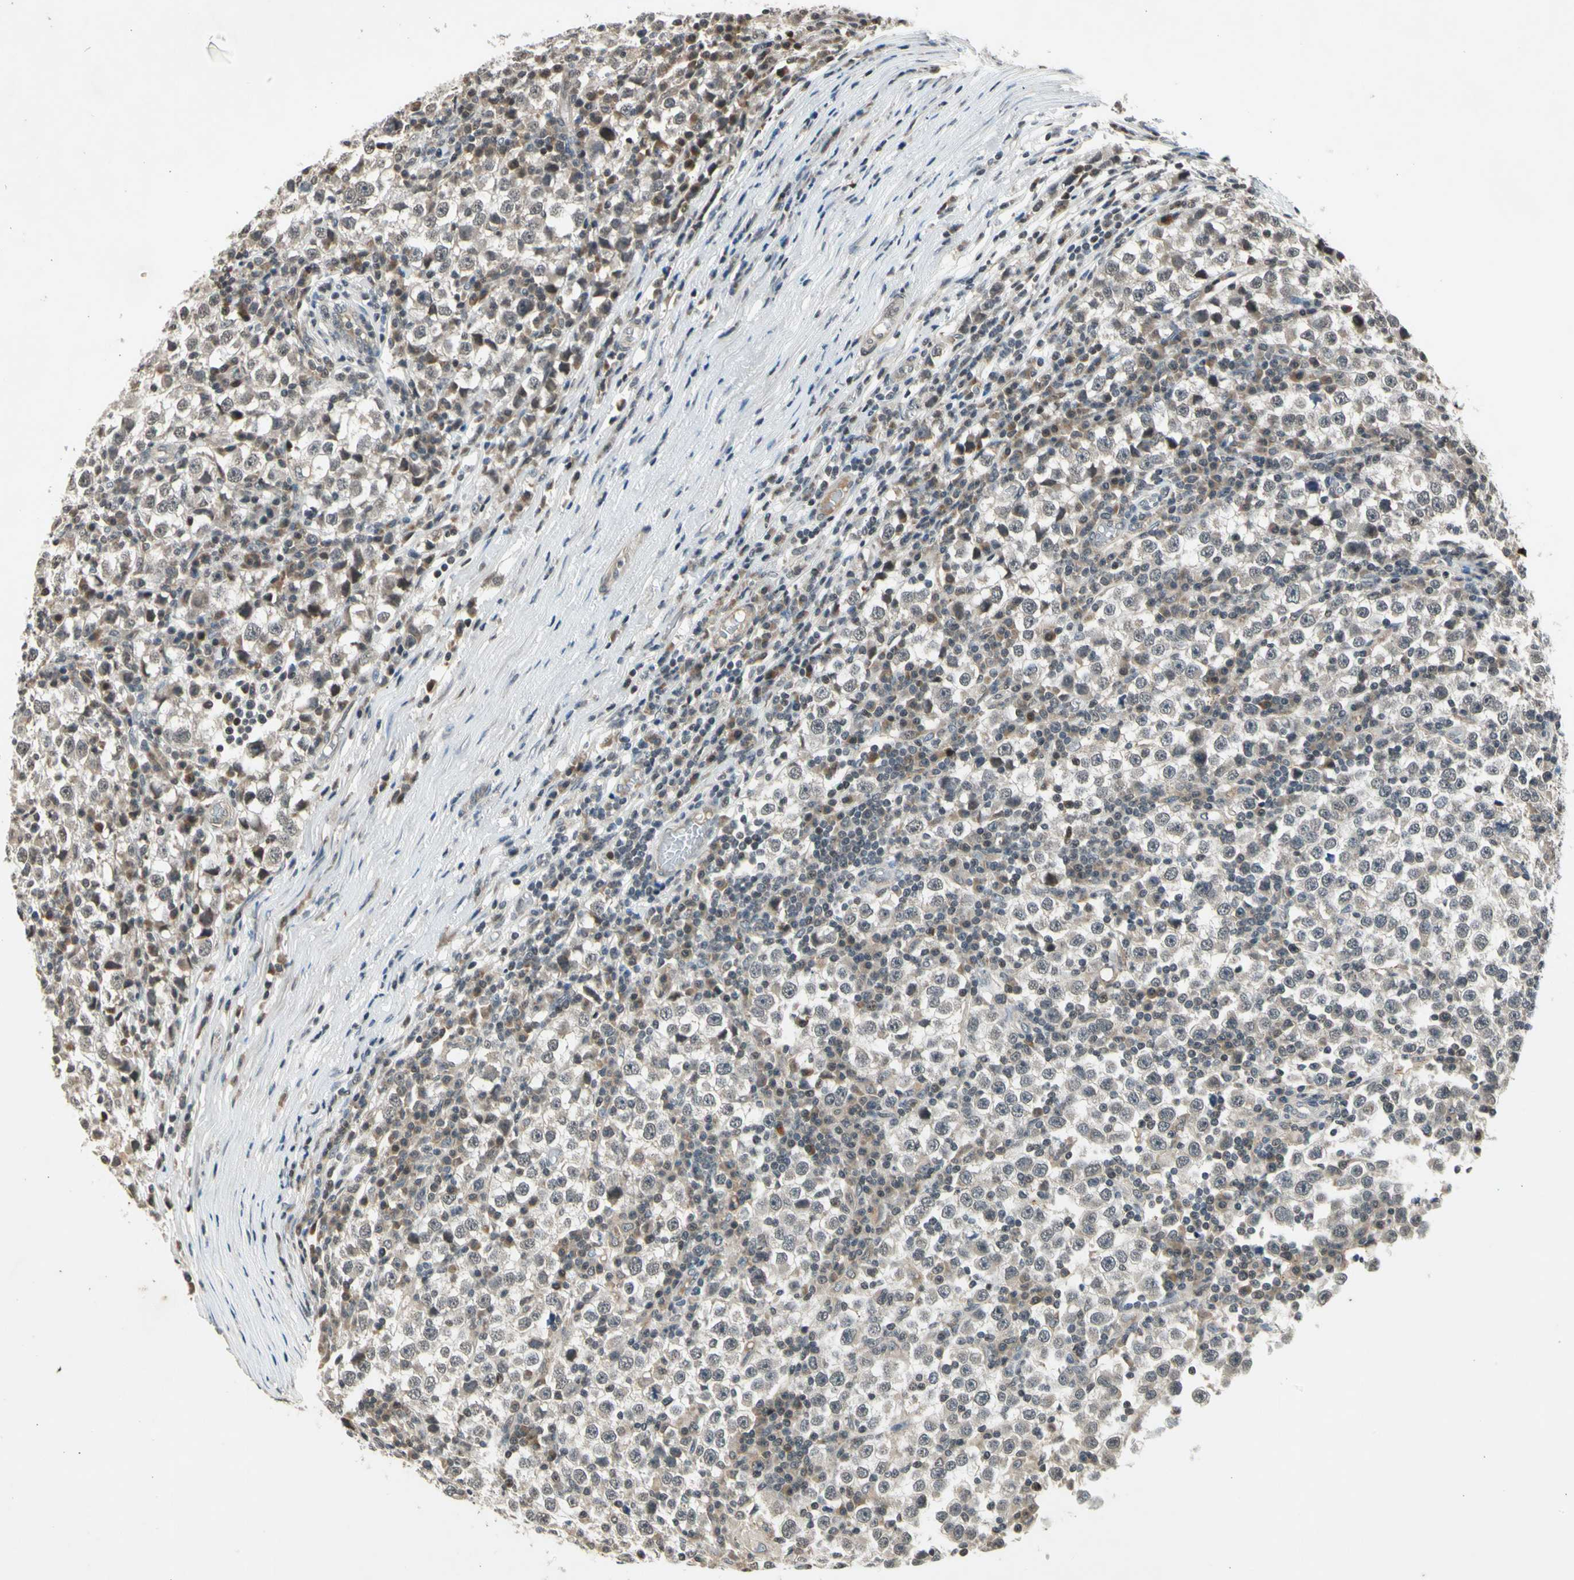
{"staining": {"intensity": "negative", "quantity": "none", "location": "none"}, "tissue": "testis cancer", "cell_type": "Tumor cells", "image_type": "cancer", "snomed": [{"axis": "morphology", "description": "Seminoma, NOS"}, {"axis": "topography", "description": "Testis"}], "caption": "Human testis cancer (seminoma) stained for a protein using IHC displays no positivity in tumor cells.", "gene": "EFNB2", "patient": {"sex": "male", "age": 65}}